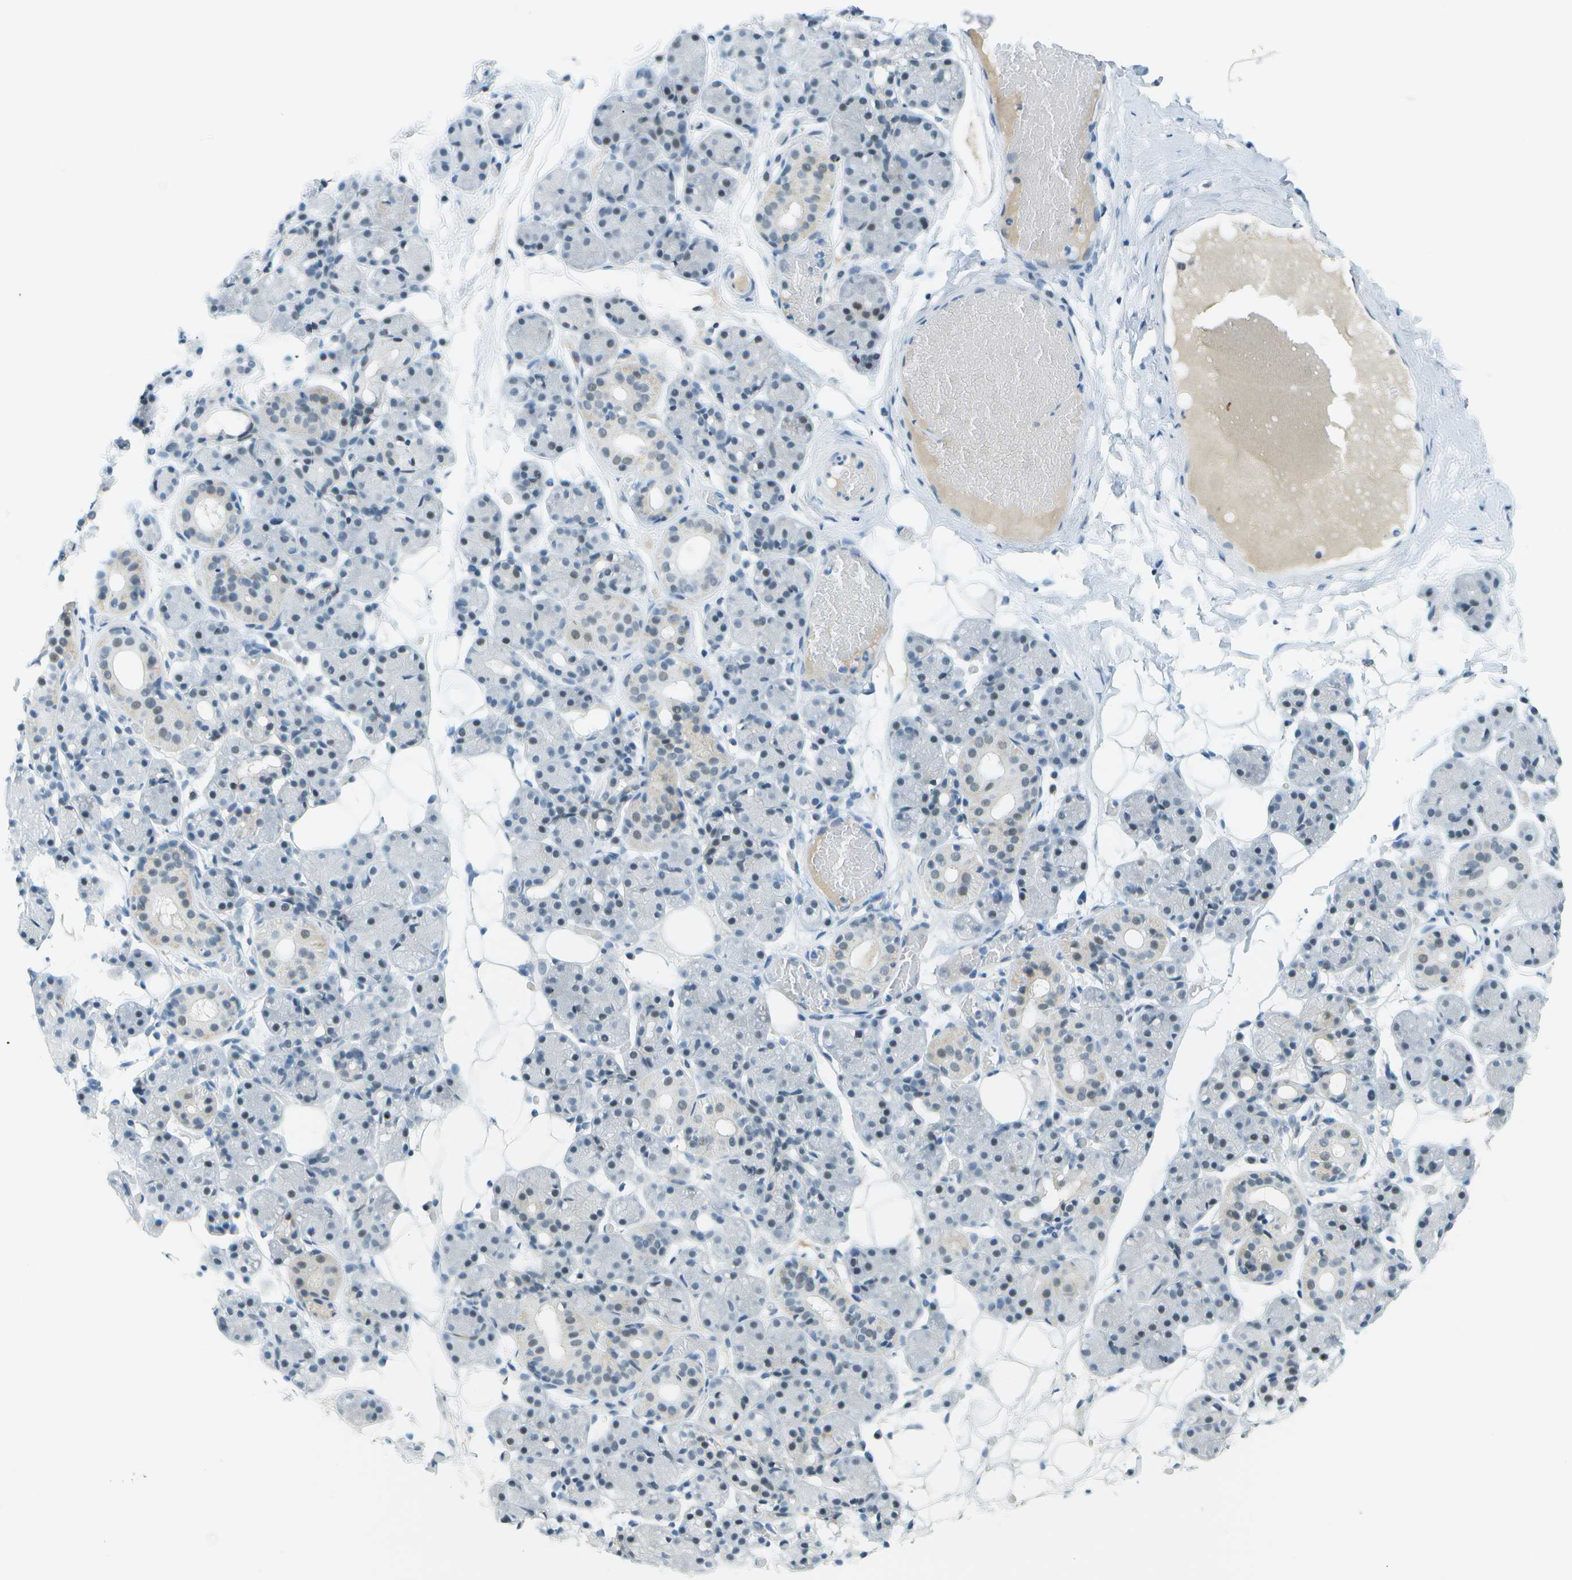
{"staining": {"intensity": "moderate", "quantity": "<25%", "location": "nuclear"}, "tissue": "salivary gland", "cell_type": "Glandular cells", "image_type": "normal", "snomed": [{"axis": "morphology", "description": "Normal tissue, NOS"}, {"axis": "topography", "description": "Salivary gland"}], "caption": "IHC (DAB (3,3'-diaminobenzidine)) staining of benign human salivary gland reveals moderate nuclear protein staining in approximately <25% of glandular cells.", "gene": "NEK11", "patient": {"sex": "male", "age": 63}}